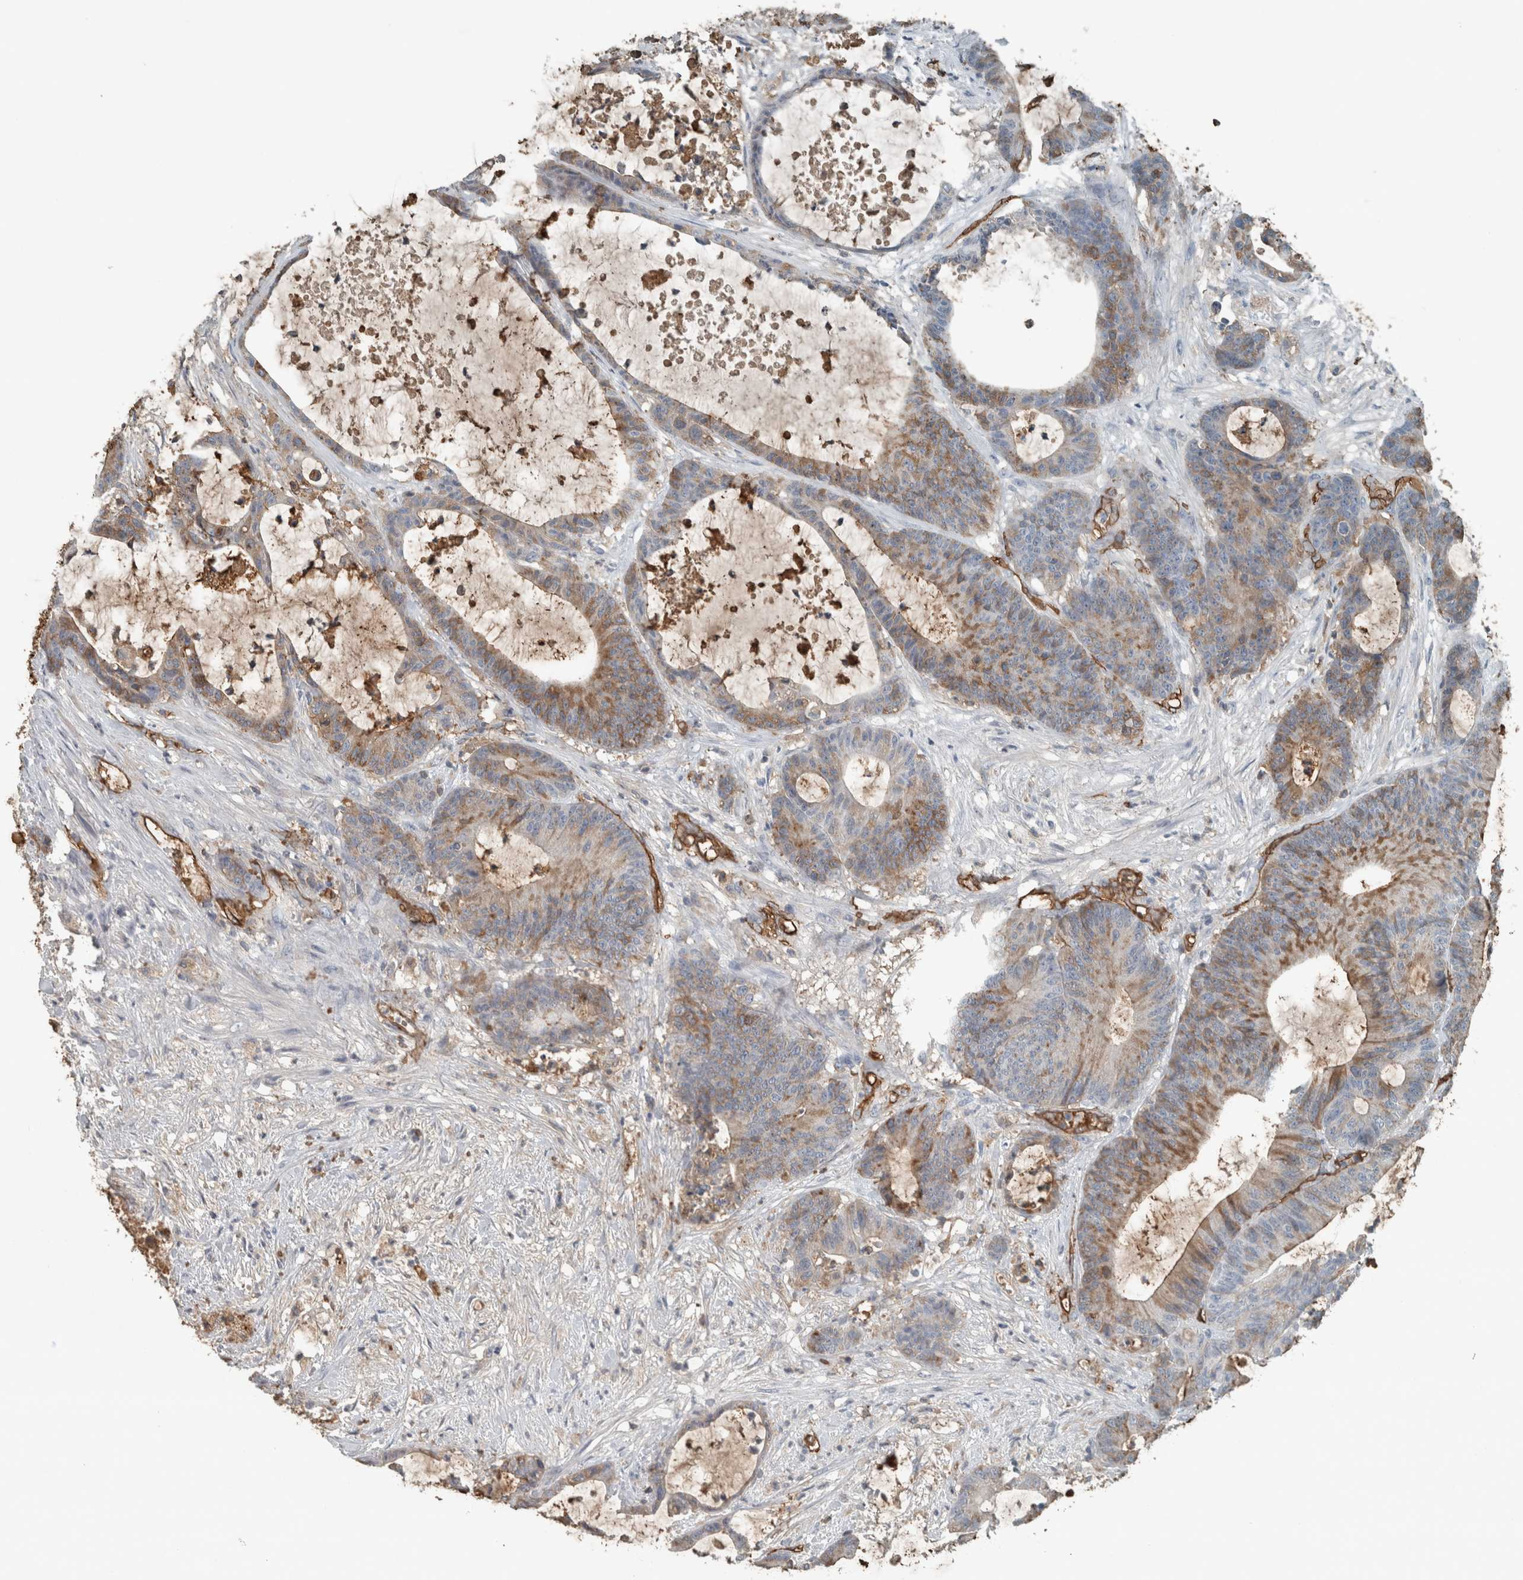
{"staining": {"intensity": "moderate", "quantity": "25%-75%", "location": "cytoplasmic/membranous"}, "tissue": "colorectal cancer", "cell_type": "Tumor cells", "image_type": "cancer", "snomed": [{"axis": "morphology", "description": "Adenocarcinoma, NOS"}, {"axis": "topography", "description": "Colon"}], "caption": "A brown stain shows moderate cytoplasmic/membranous positivity of a protein in colorectal cancer tumor cells.", "gene": "LBP", "patient": {"sex": "female", "age": 84}}